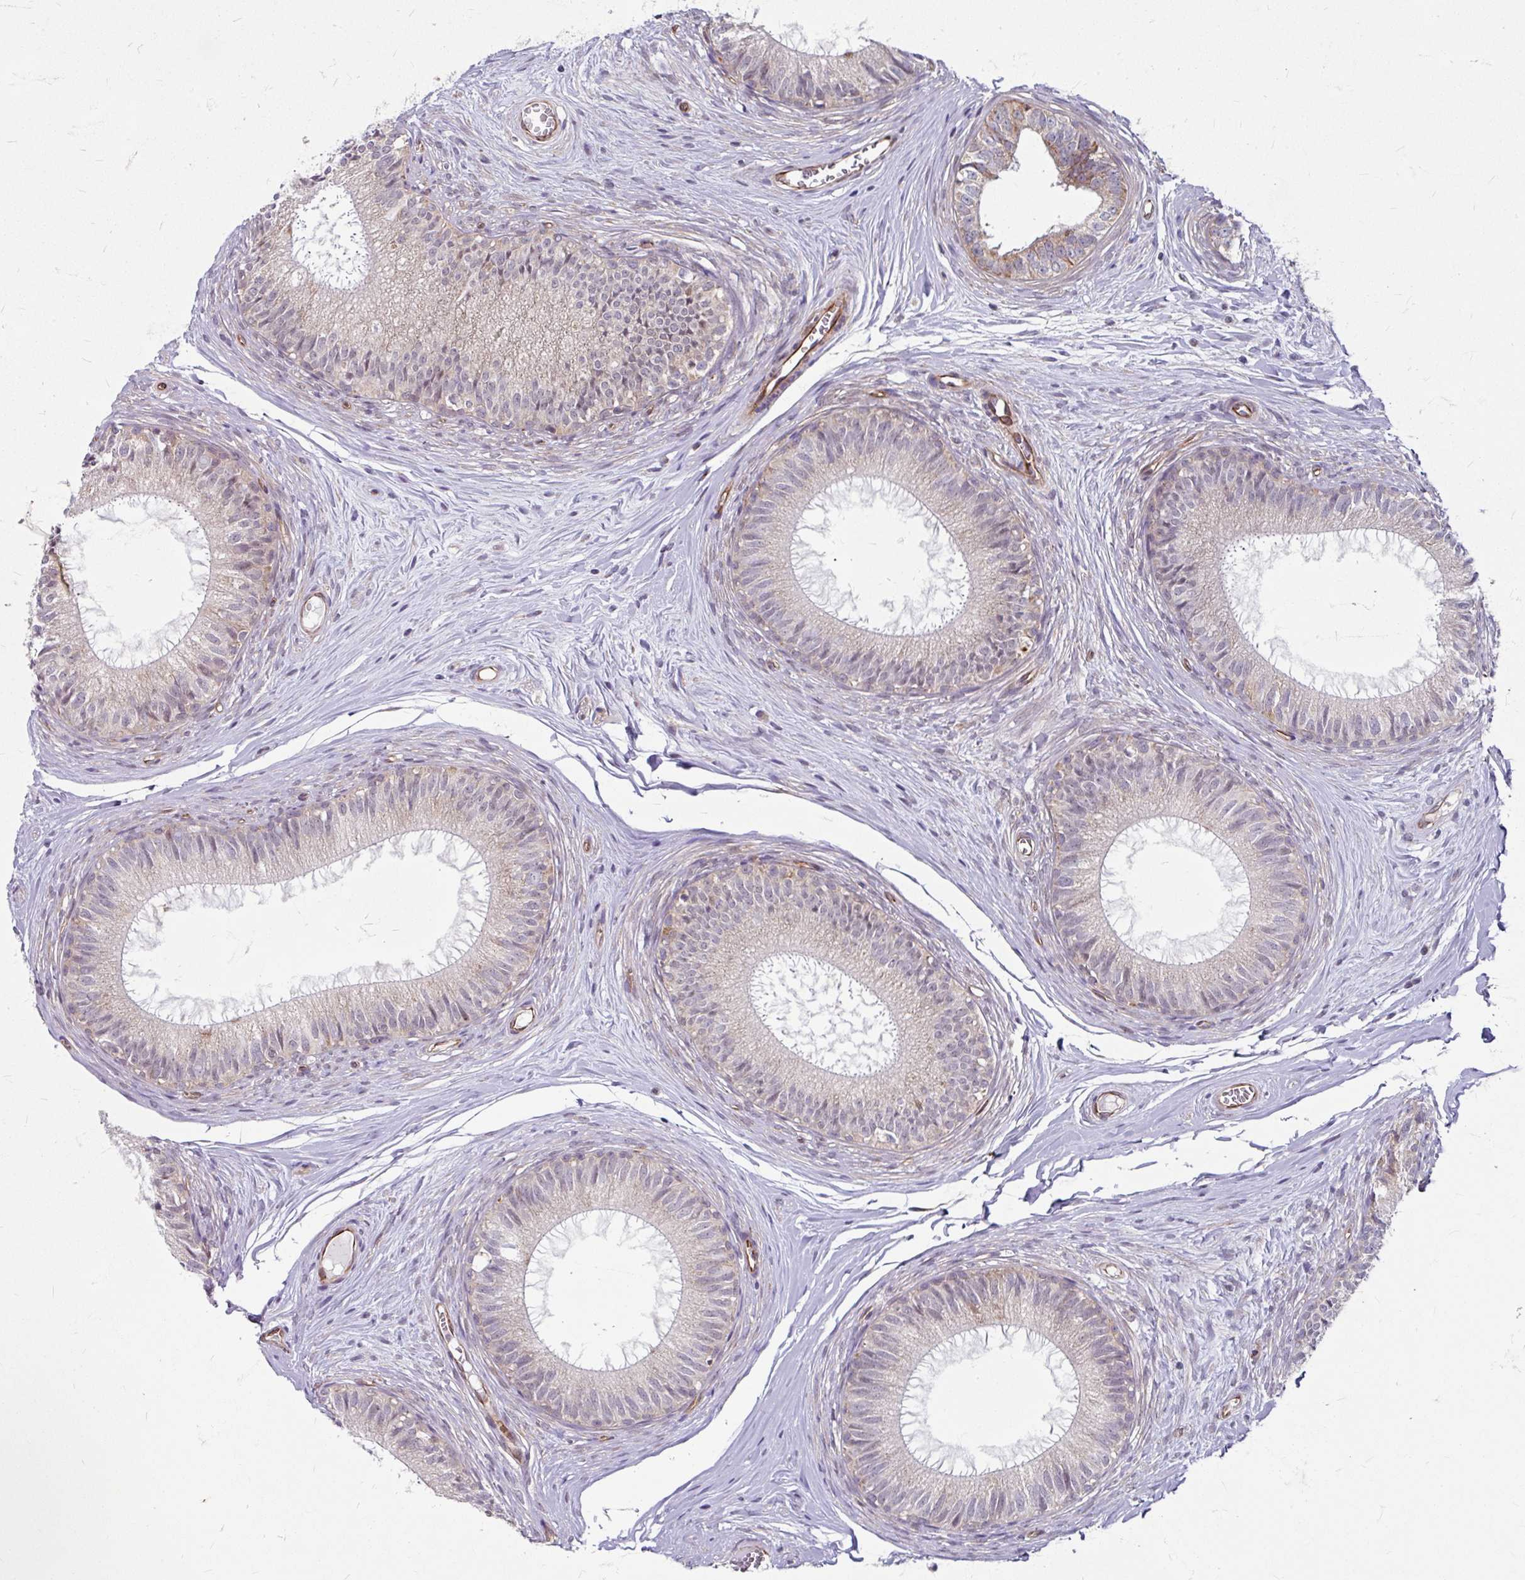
{"staining": {"intensity": "weak", "quantity": "25%-75%", "location": "cytoplasmic/membranous"}, "tissue": "epididymis", "cell_type": "Glandular cells", "image_type": "normal", "snomed": [{"axis": "morphology", "description": "Normal tissue, NOS"}, {"axis": "topography", "description": "Epididymis"}], "caption": "Brown immunohistochemical staining in benign human epididymis reveals weak cytoplasmic/membranous positivity in about 25%-75% of glandular cells. The protein of interest is stained brown, and the nuclei are stained in blue (DAB (3,3'-diaminobenzidine) IHC with brightfield microscopy, high magnification).", "gene": "DAAM2", "patient": {"sex": "male", "age": 25}}